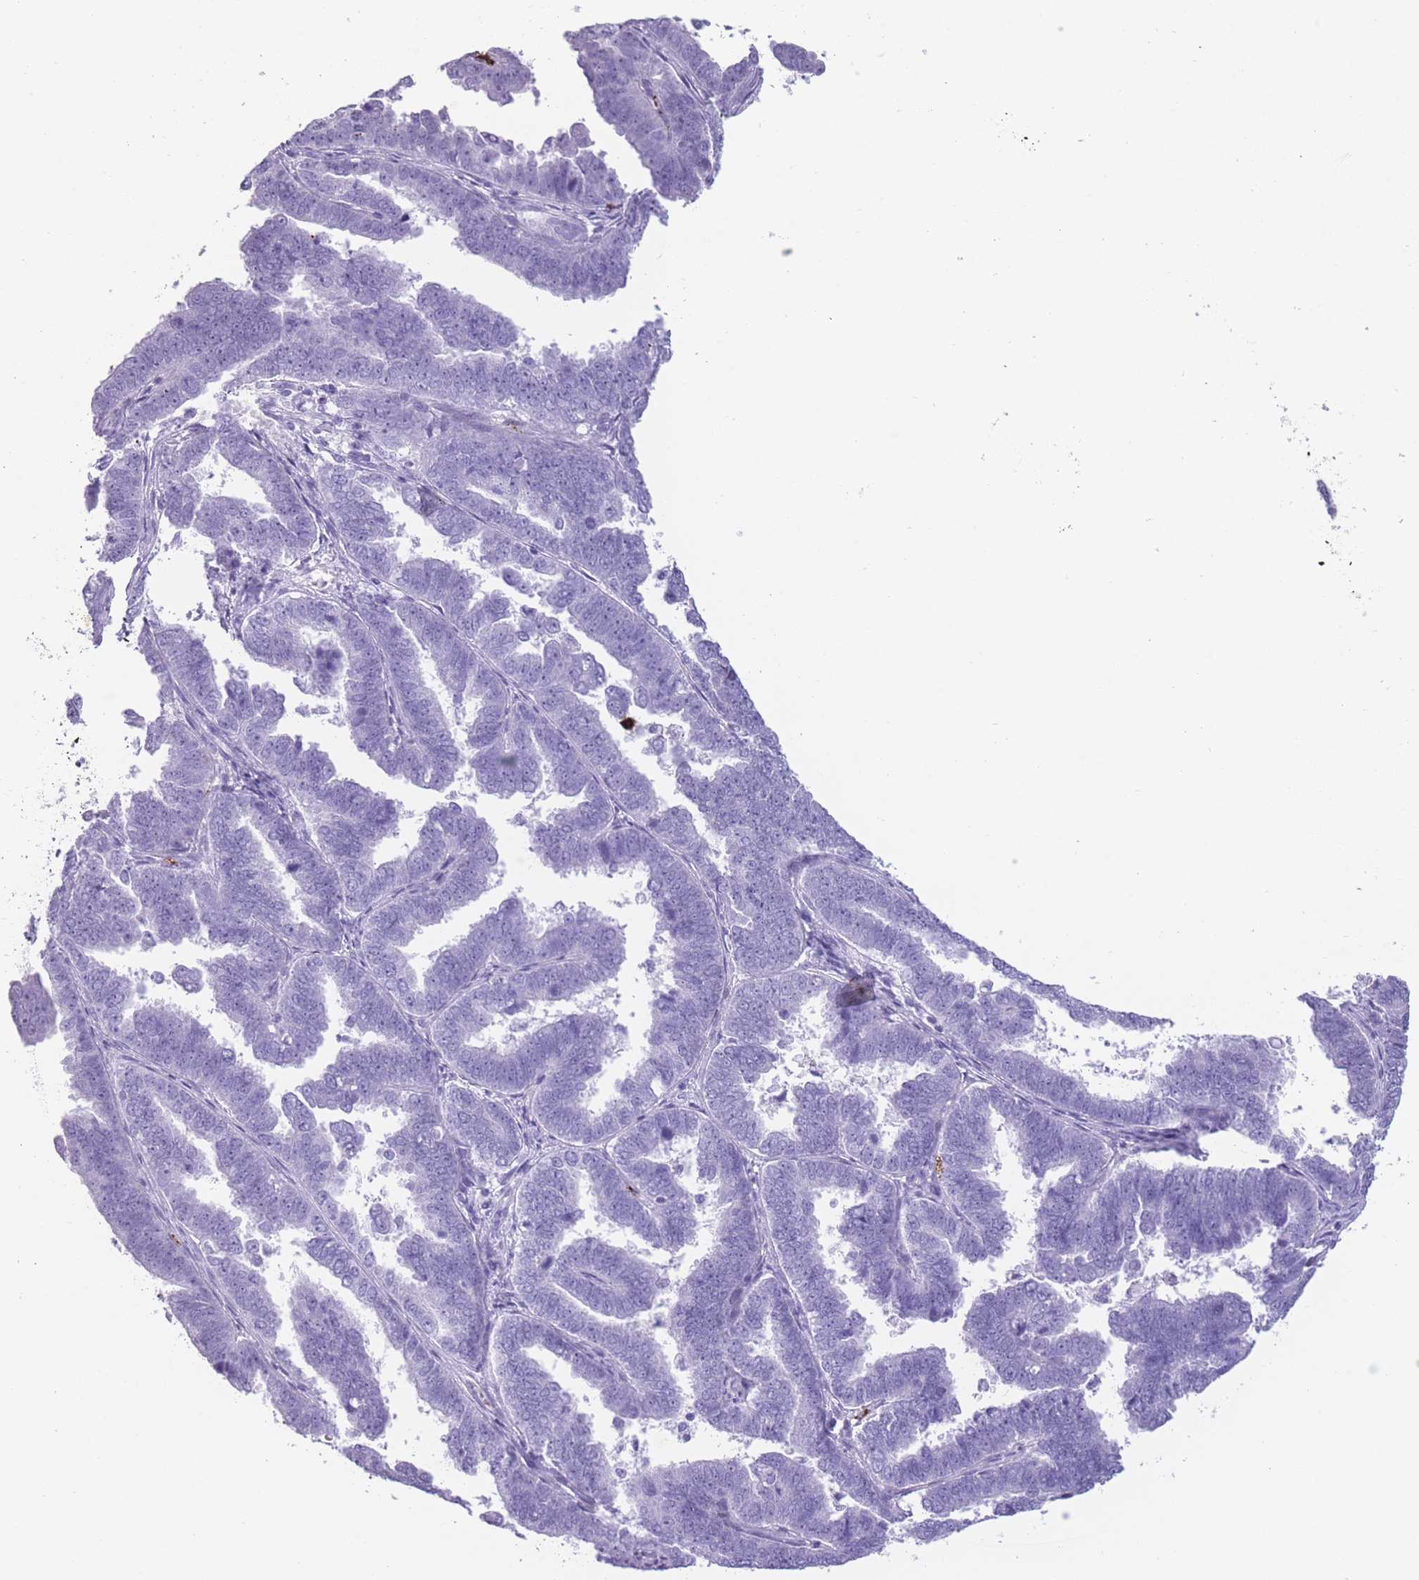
{"staining": {"intensity": "negative", "quantity": "none", "location": "none"}, "tissue": "endometrial cancer", "cell_type": "Tumor cells", "image_type": "cancer", "snomed": [{"axis": "morphology", "description": "Adenocarcinoma, NOS"}, {"axis": "topography", "description": "Endometrium"}], "caption": "Endometrial adenocarcinoma stained for a protein using immunohistochemistry exhibits no positivity tumor cells.", "gene": "OR4F21", "patient": {"sex": "female", "age": 75}}